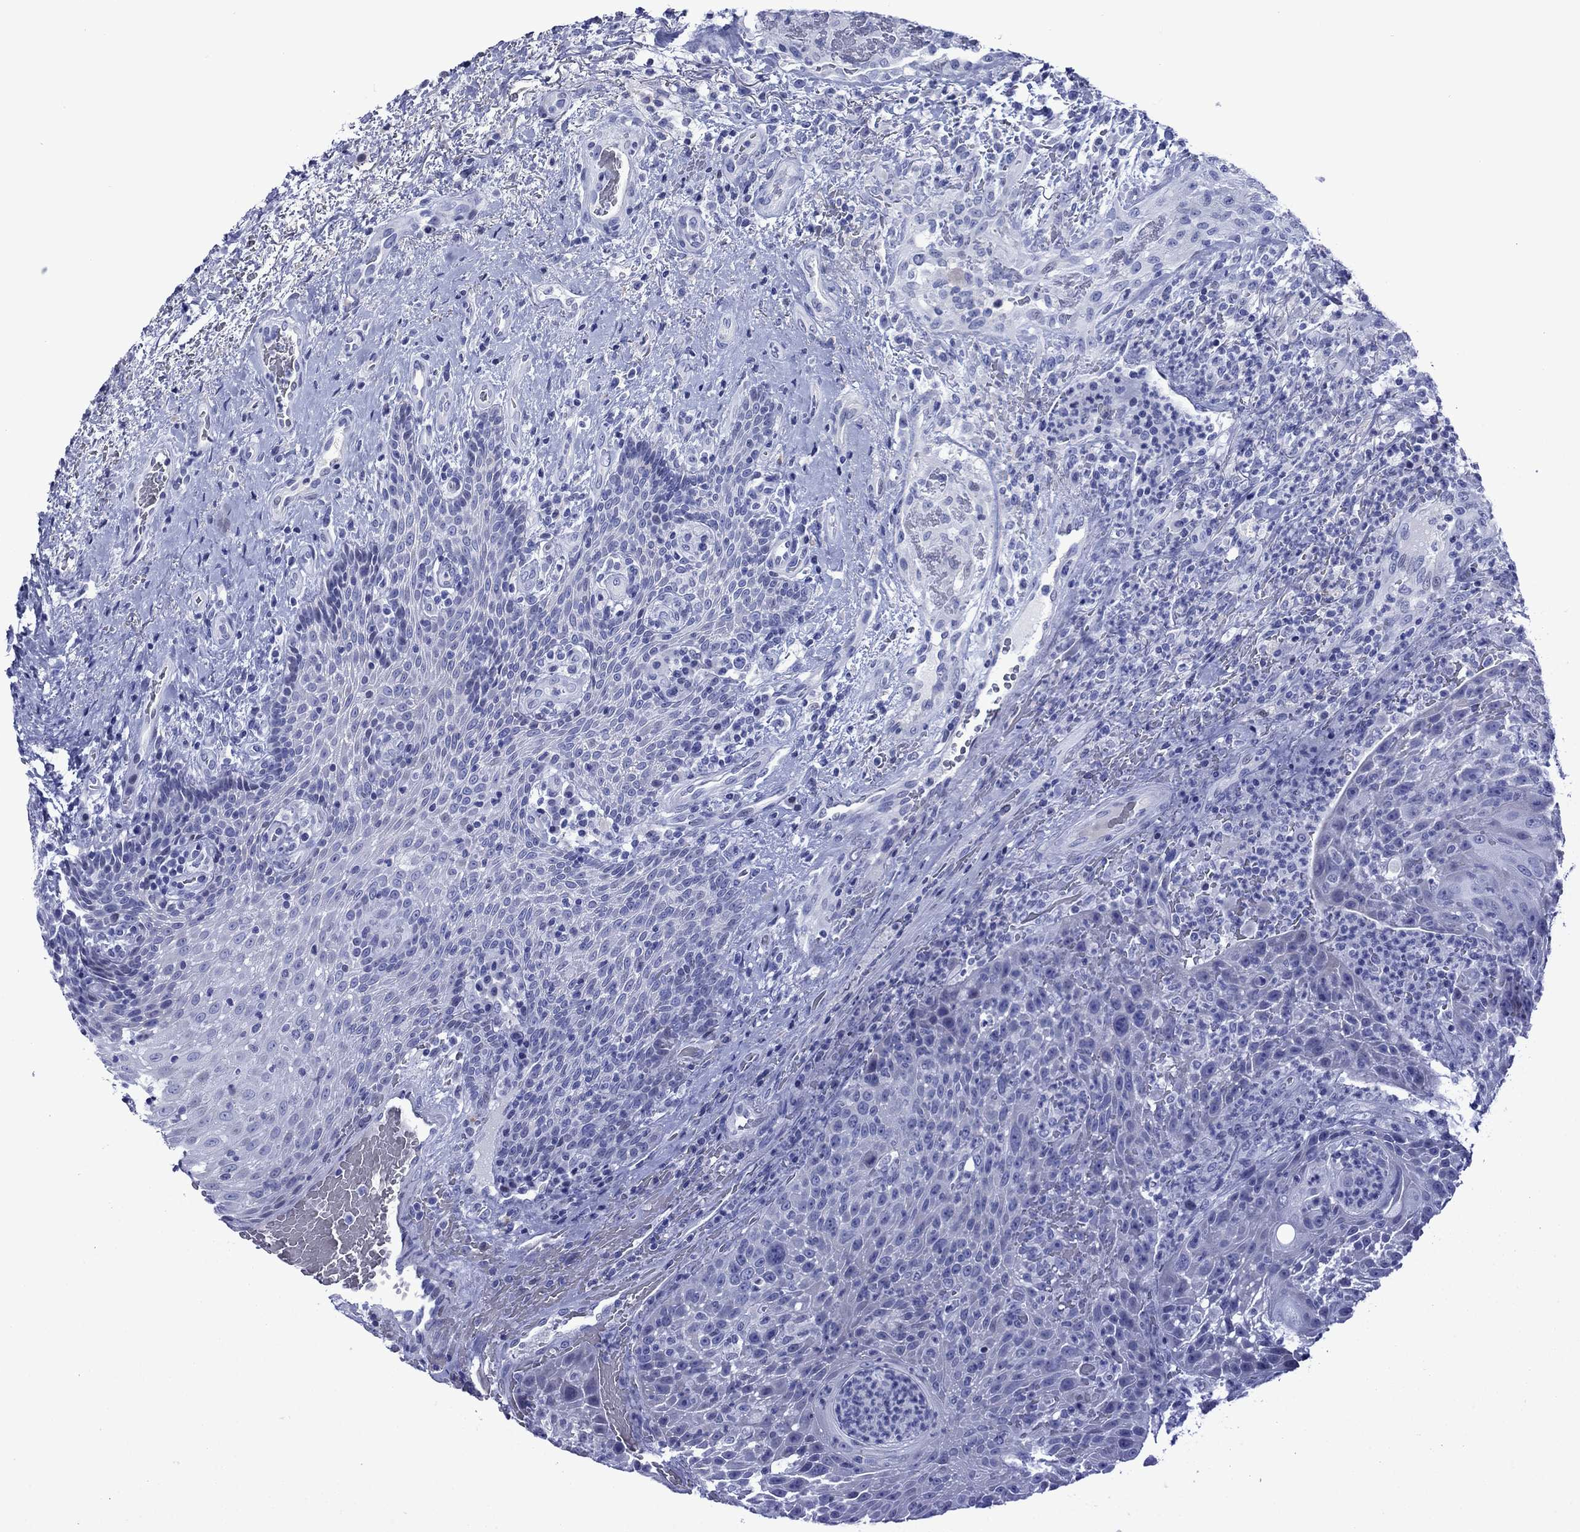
{"staining": {"intensity": "negative", "quantity": "none", "location": "none"}, "tissue": "head and neck cancer", "cell_type": "Tumor cells", "image_type": "cancer", "snomed": [{"axis": "morphology", "description": "Squamous cell carcinoma, NOS"}, {"axis": "topography", "description": "Head-Neck"}], "caption": "Immunohistochemistry micrograph of human head and neck cancer stained for a protein (brown), which exhibits no staining in tumor cells.", "gene": "PIWIL1", "patient": {"sex": "male", "age": 69}}